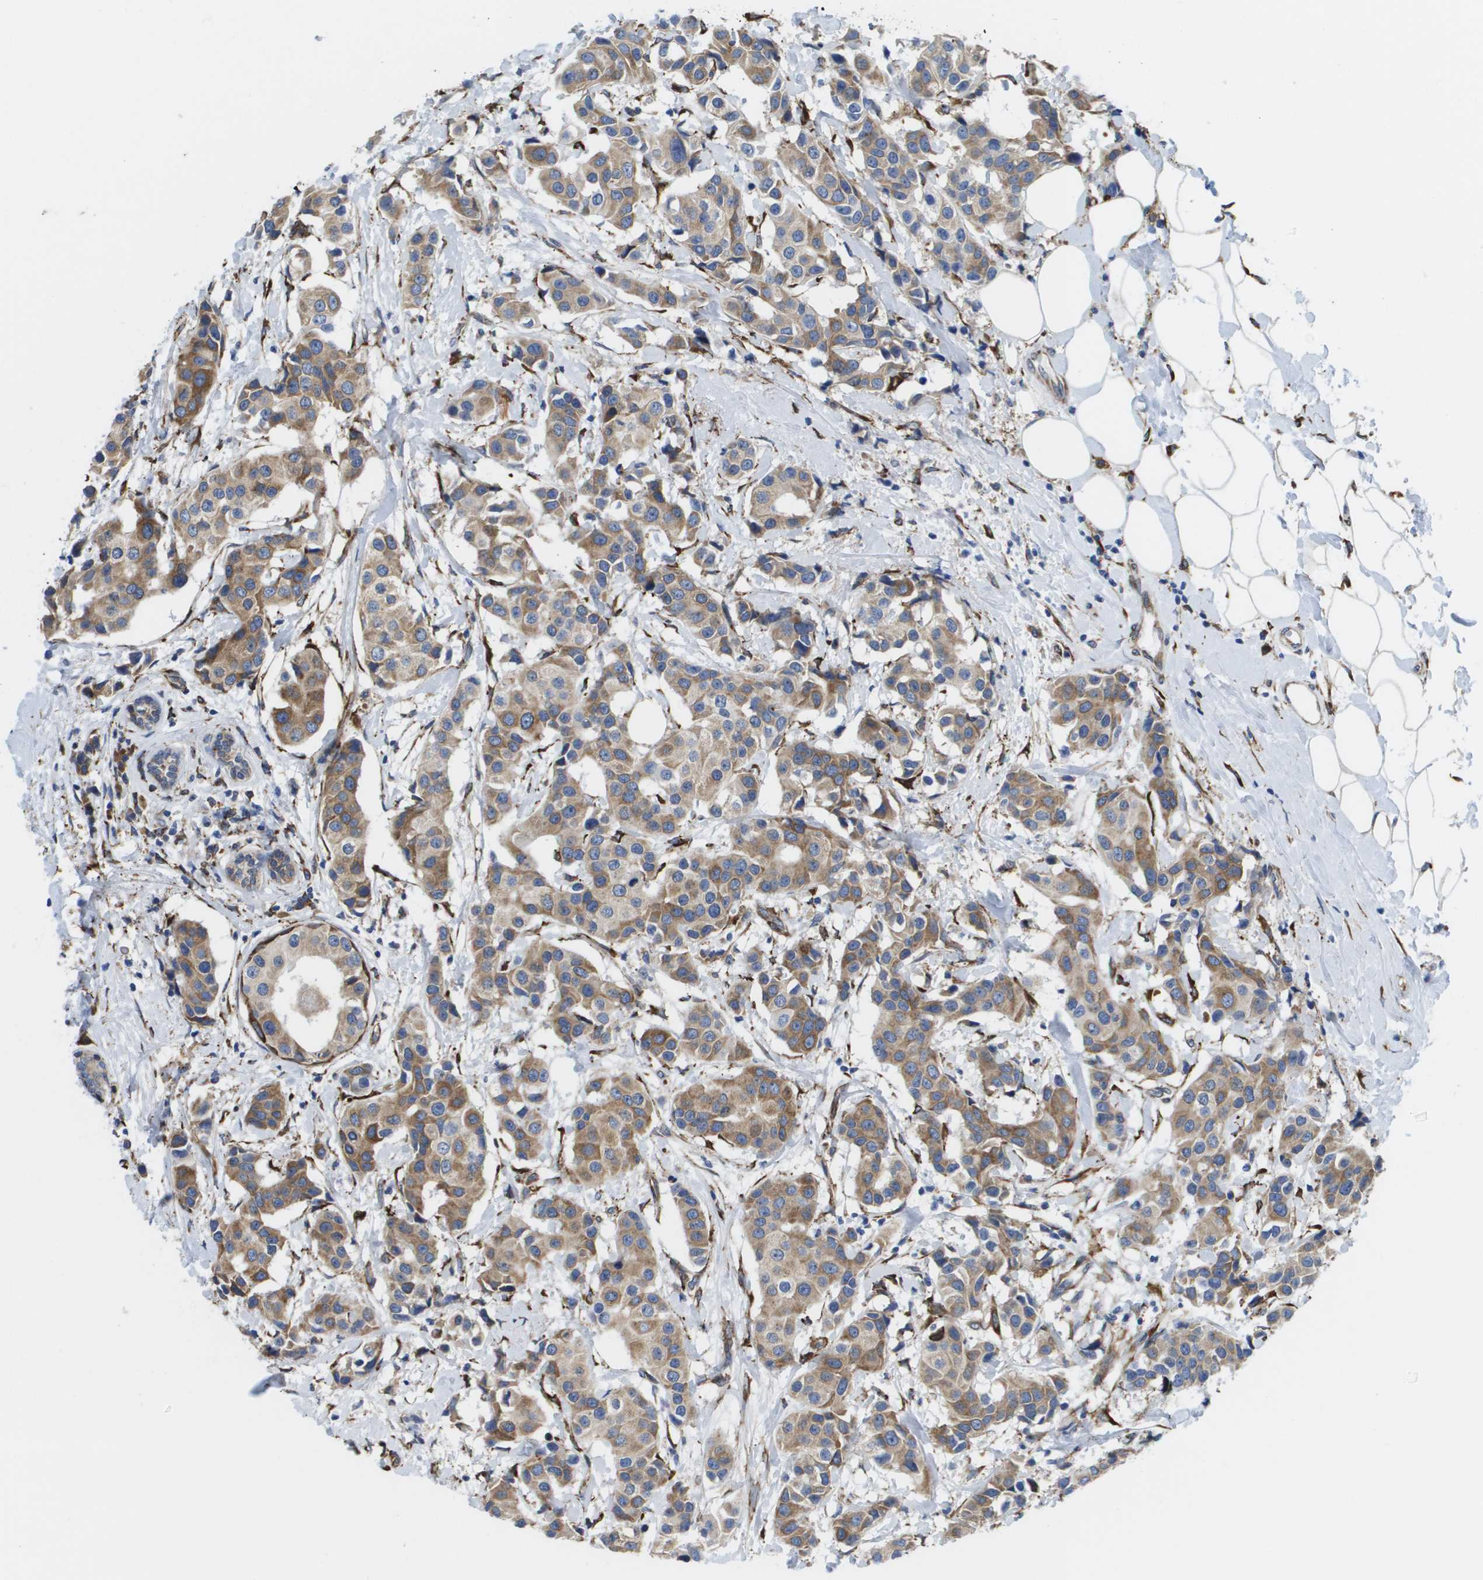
{"staining": {"intensity": "moderate", "quantity": ">75%", "location": "cytoplasmic/membranous"}, "tissue": "breast cancer", "cell_type": "Tumor cells", "image_type": "cancer", "snomed": [{"axis": "morphology", "description": "Normal tissue, NOS"}, {"axis": "morphology", "description": "Duct carcinoma"}, {"axis": "topography", "description": "Breast"}], "caption": "Human breast cancer stained for a protein (brown) demonstrates moderate cytoplasmic/membranous positive staining in approximately >75% of tumor cells.", "gene": "ST3GAL2", "patient": {"sex": "female", "age": 39}}